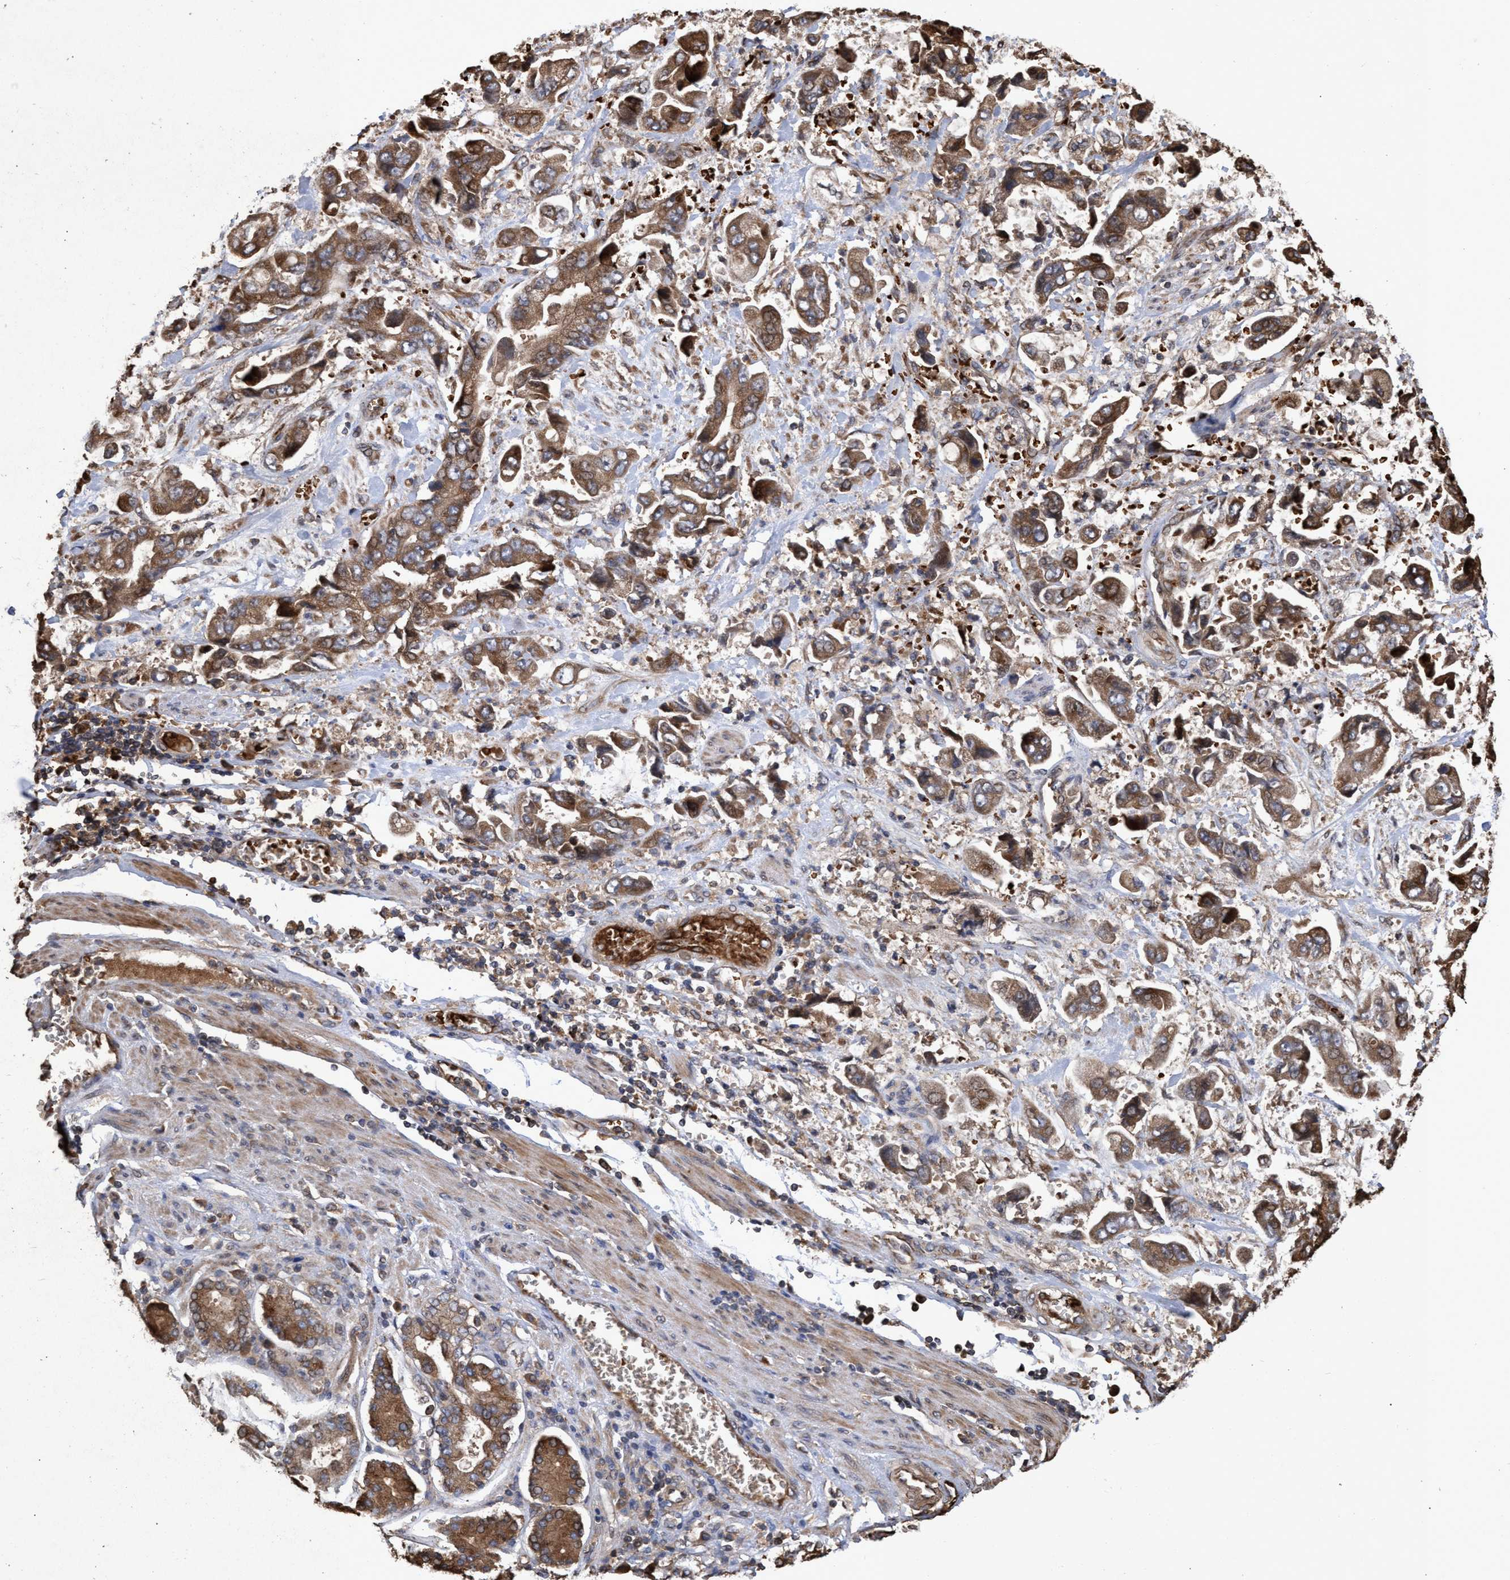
{"staining": {"intensity": "moderate", "quantity": ">75%", "location": "cytoplasmic/membranous"}, "tissue": "stomach cancer", "cell_type": "Tumor cells", "image_type": "cancer", "snomed": [{"axis": "morphology", "description": "Normal tissue, NOS"}, {"axis": "morphology", "description": "Adenocarcinoma, NOS"}, {"axis": "topography", "description": "Stomach"}], "caption": "Tumor cells display moderate cytoplasmic/membranous expression in approximately >75% of cells in stomach cancer. Using DAB (brown) and hematoxylin (blue) stains, captured at high magnification using brightfield microscopy.", "gene": "CHMP6", "patient": {"sex": "male", "age": 62}}